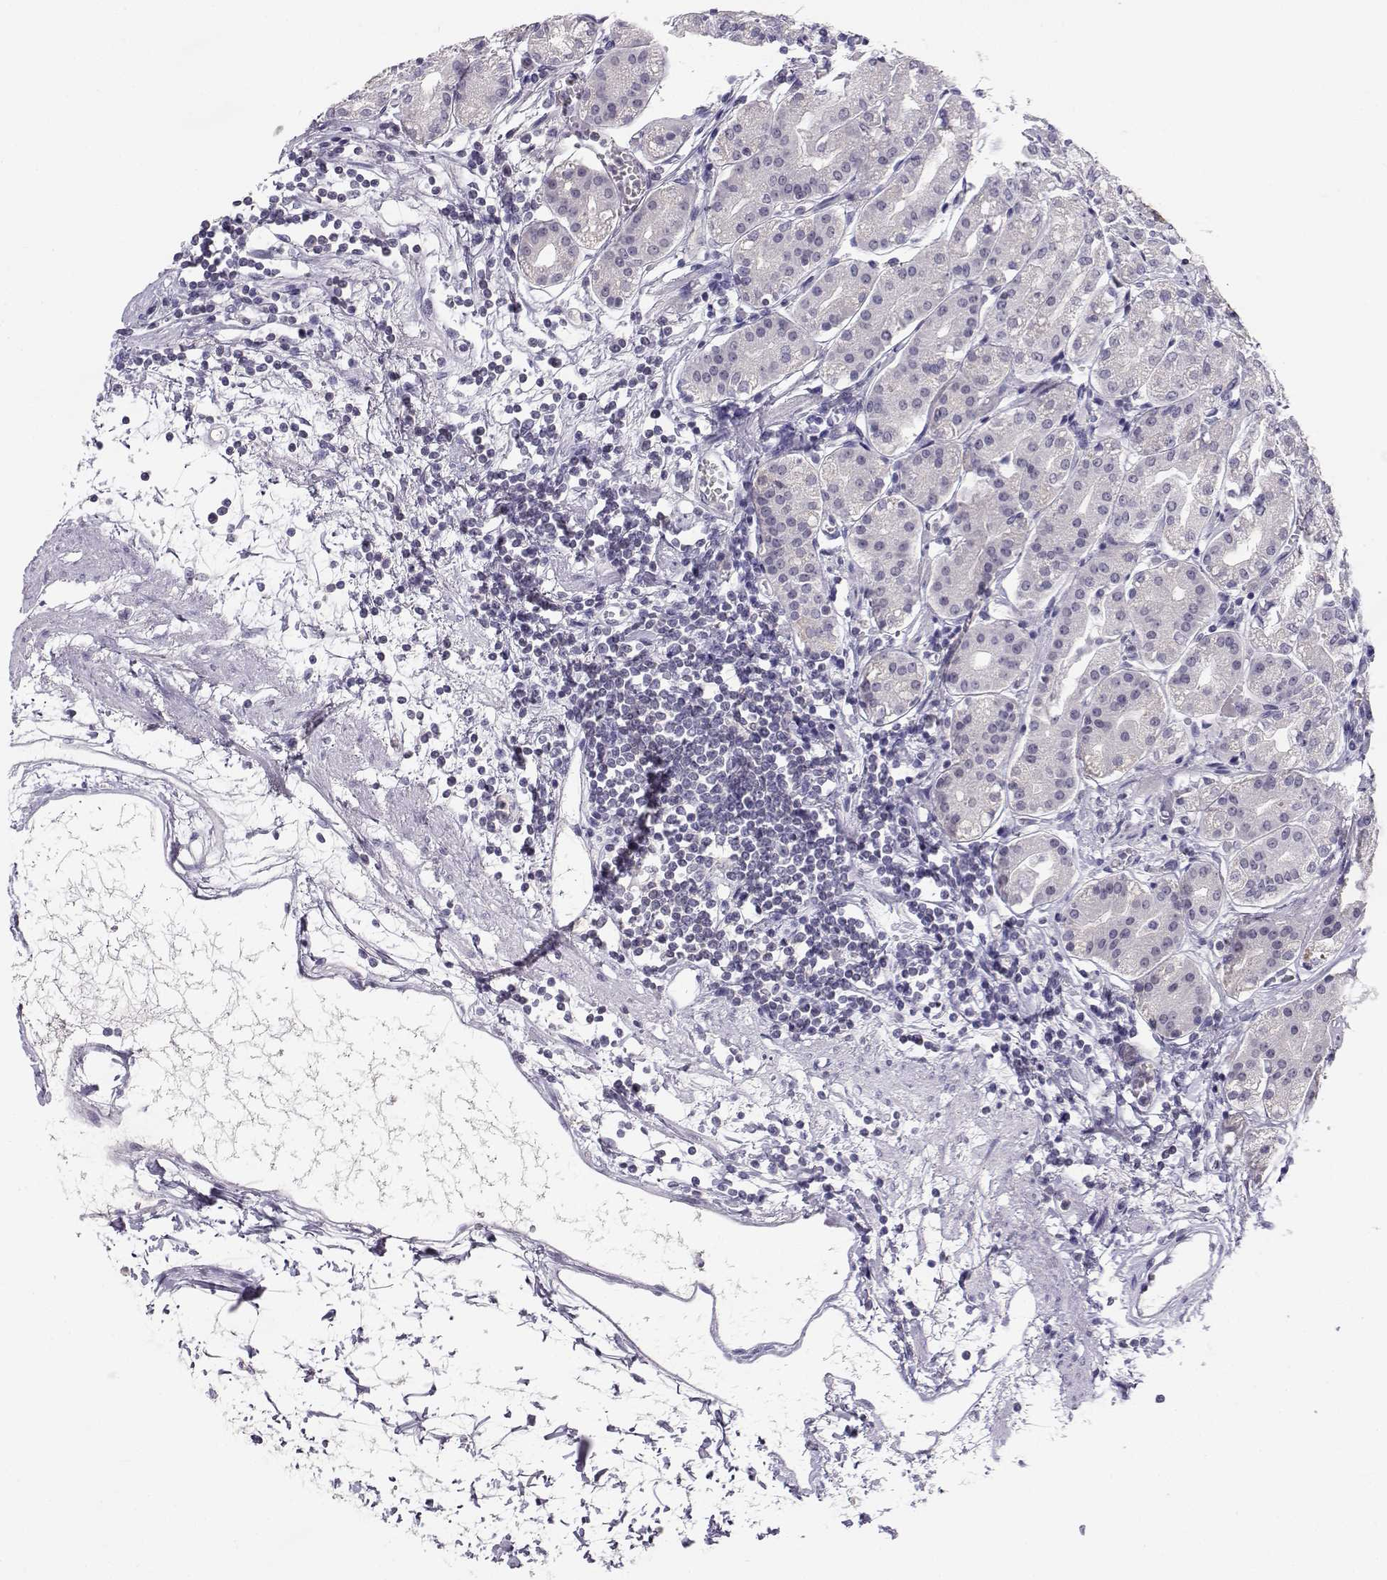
{"staining": {"intensity": "negative", "quantity": "none", "location": "none"}, "tissue": "stomach", "cell_type": "Glandular cells", "image_type": "normal", "snomed": [{"axis": "morphology", "description": "Normal tissue, NOS"}, {"axis": "topography", "description": "Skeletal muscle"}, {"axis": "topography", "description": "Stomach"}], "caption": "There is no significant staining in glandular cells of stomach. Brightfield microscopy of immunohistochemistry (IHC) stained with DAB (3,3'-diaminobenzidine) (brown) and hematoxylin (blue), captured at high magnification.", "gene": "MROH7", "patient": {"sex": "female", "age": 57}}